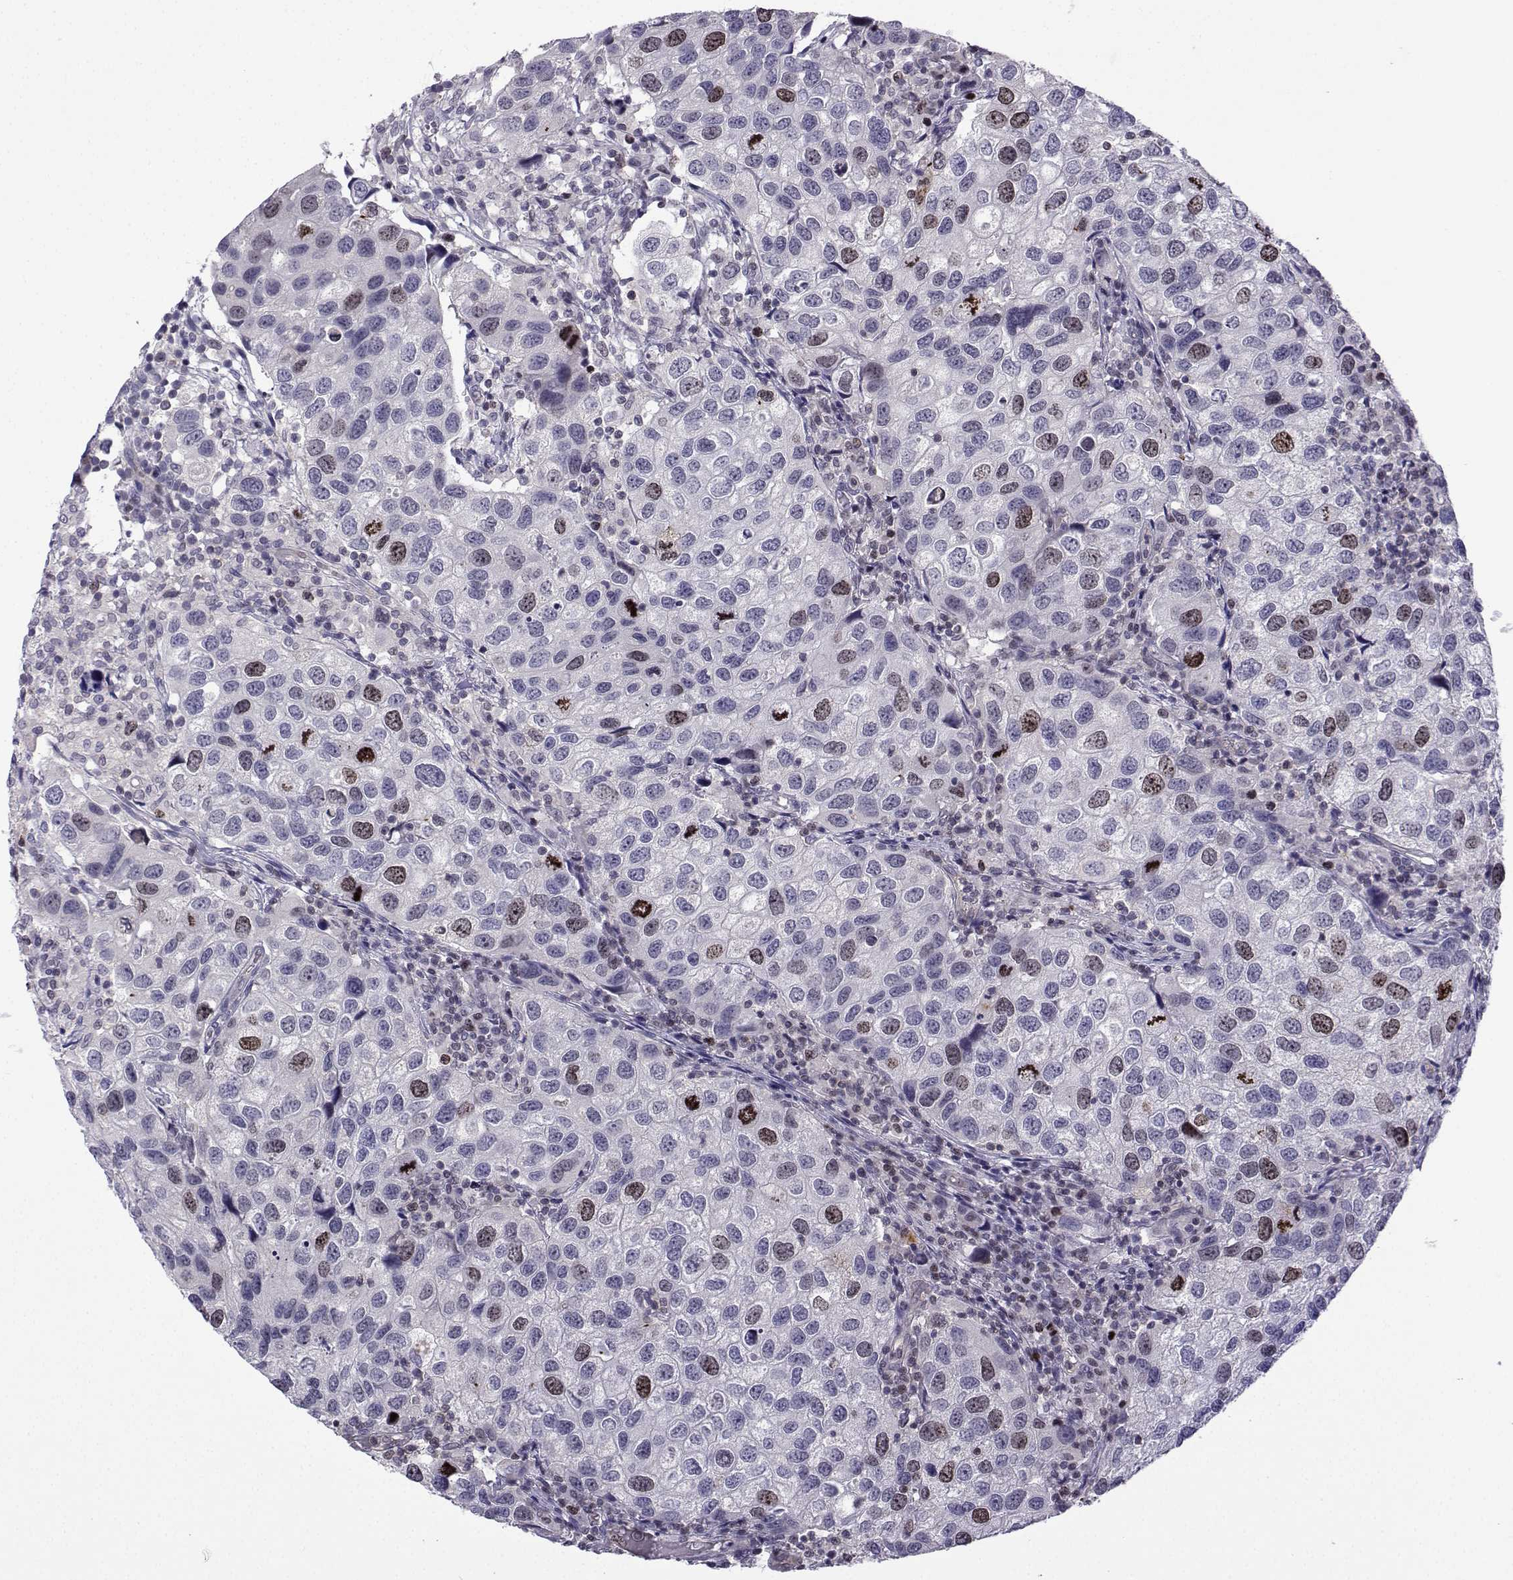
{"staining": {"intensity": "moderate", "quantity": "<25%", "location": "nuclear"}, "tissue": "urothelial cancer", "cell_type": "Tumor cells", "image_type": "cancer", "snomed": [{"axis": "morphology", "description": "Urothelial carcinoma, High grade"}, {"axis": "topography", "description": "Urinary bladder"}], "caption": "There is low levels of moderate nuclear staining in tumor cells of urothelial cancer, as demonstrated by immunohistochemical staining (brown color).", "gene": "INCENP", "patient": {"sex": "male", "age": 79}}